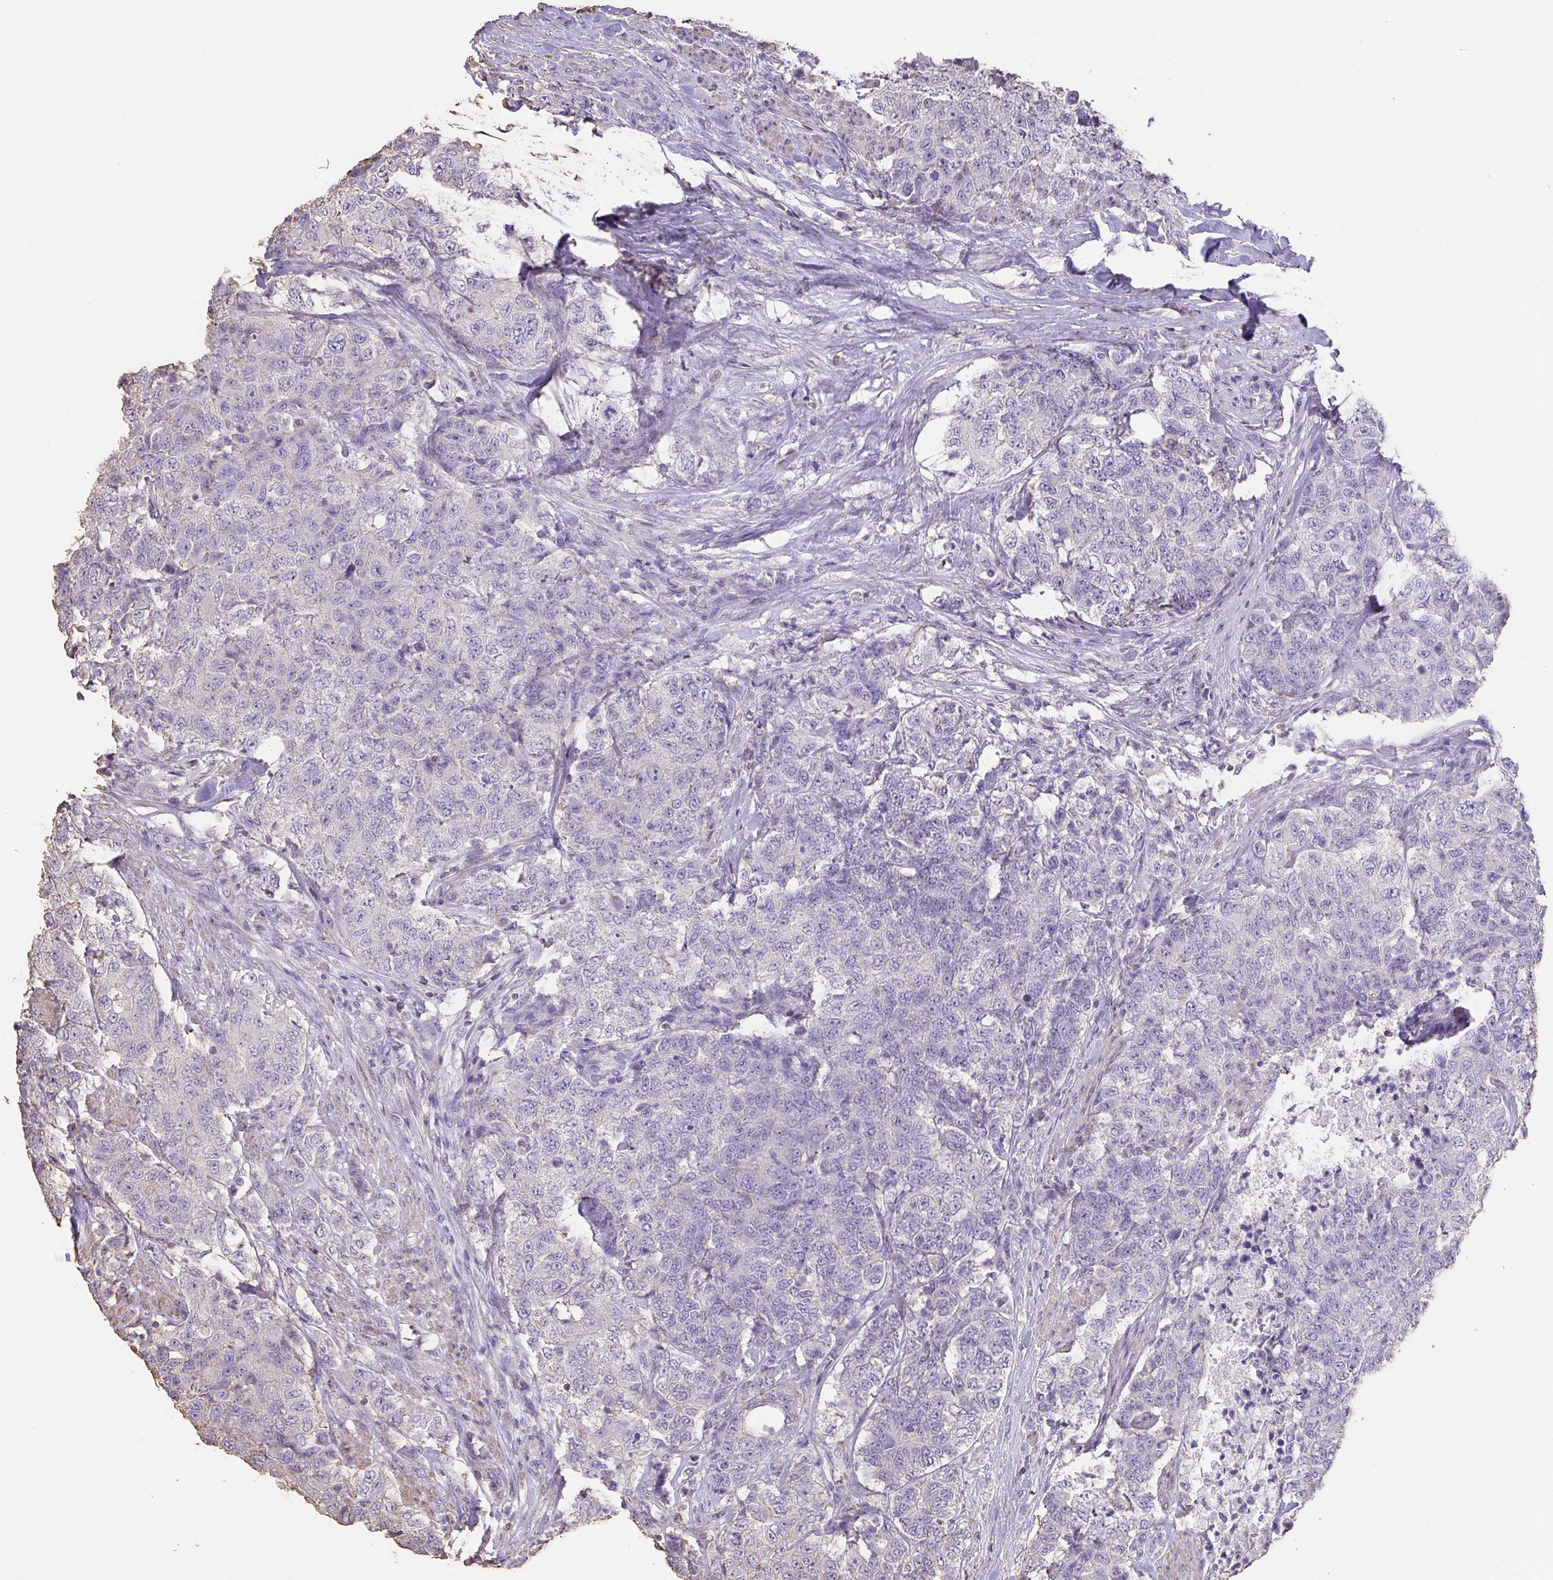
{"staining": {"intensity": "negative", "quantity": "none", "location": "none"}, "tissue": "urothelial cancer", "cell_type": "Tumor cells", "image_type": "cancer", "snomed": [{"axis": "morphology", "description": "Urothelial carcinoma, High grade"}, {"axis": "topography", "description": "Urinary bladder"}], "caption": "High-grade urothelial carcinoma stained for a protein using immunohistochemistry (IHC) demonstrates no expression tumor cells.", "gene": "IL23R", "patient": {"sex": "female", "age": 78}}